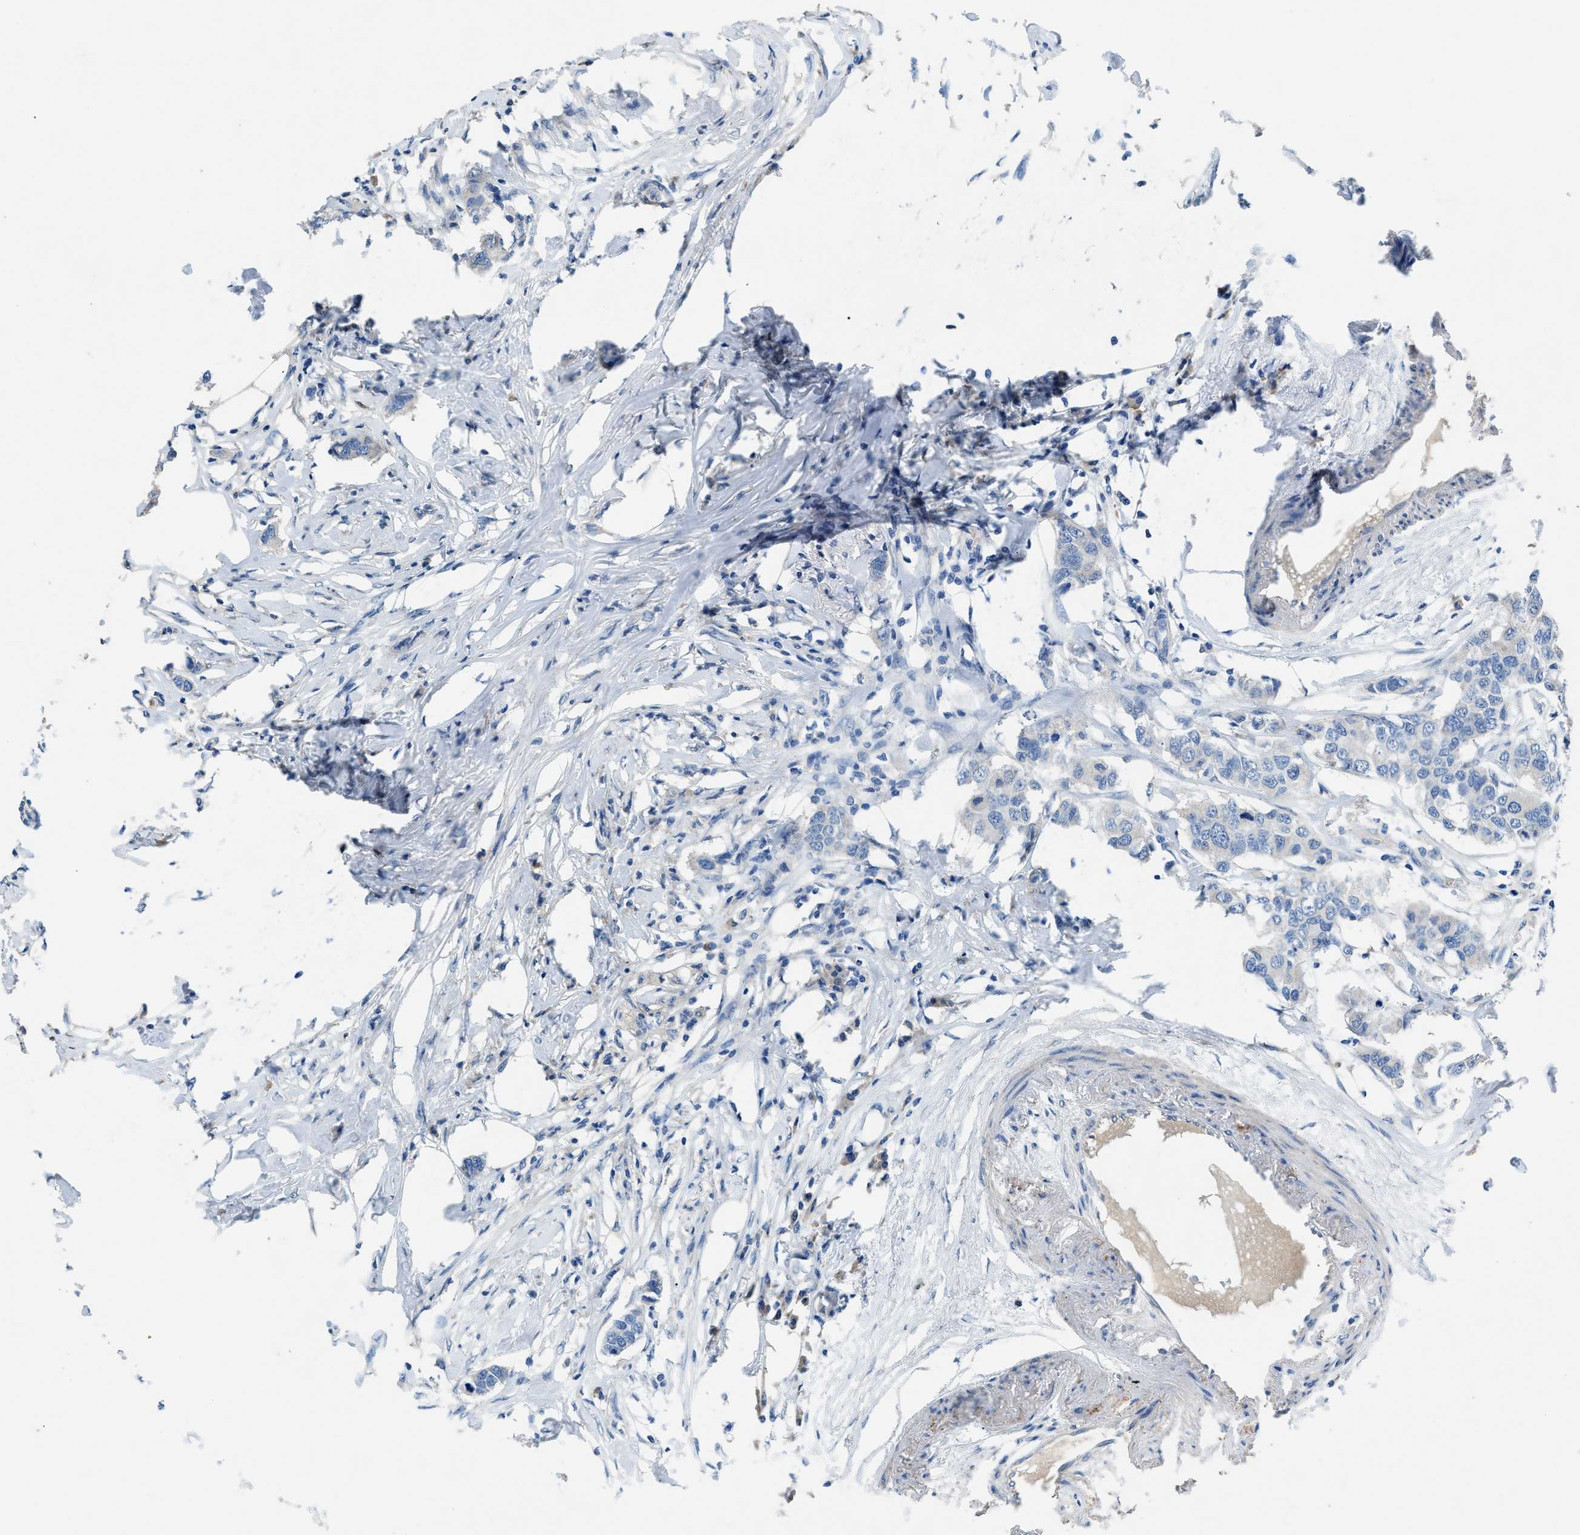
{"staining": {"intensity": "negative", "quantity": "none", "location": "none"}, "tissue": "breast cancer", "cell_type": "Tumor cells", "image_type": "cancer", "snomed": [{"axis": "morphology", "description": "Duct carcinoma"}, {"axis": "topography", "description": "Breast"}], "caption": "High power microscopy micrograph of an immunohistochemistry image of infiltrating ductal carcinoma (breast), revealing no significant staining in tumor cells. (Stains: DAB immunohistochemistry with hematoxylin counter stain, Microscopy: brightfield microscopy at high magnification).", "gene": "SLC10A6", "patient": {"sex": "female", "age": 50}}